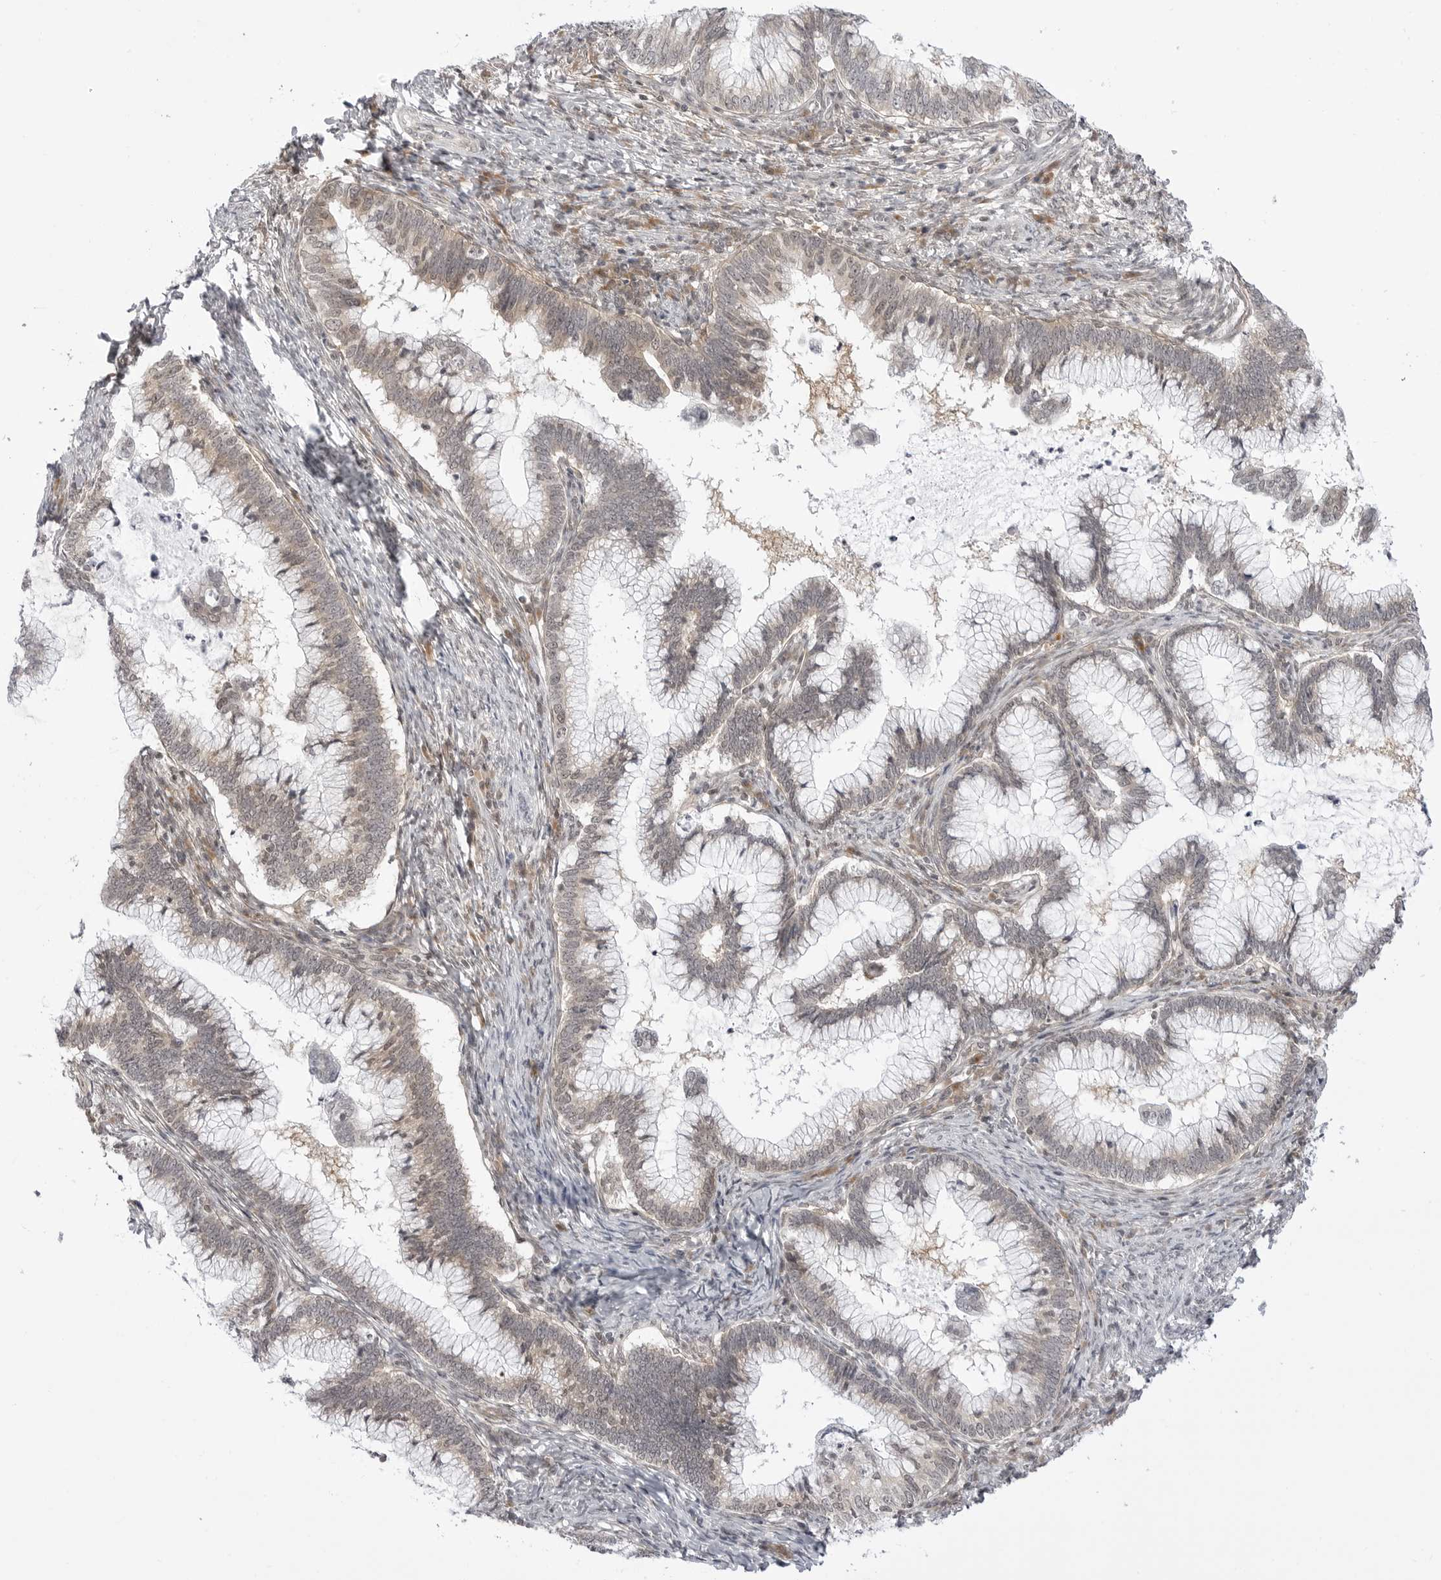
{"staining": {"intensity": "weak", "quantity": "25%-75%", "location": "cytoplasmic/membranous"}, "tissue": "cervical cancer", "cell_type": "Tumor cells", "image_type": "cancer", "snomed": [{"axis": "morphology", "description": "Adenocarcinoma, NOS"}, {"axis": "topography", "description": "Cervix"}], "caption": "Protein expression analysis of cervical cancer shows weak cytoplasmic/membranous staining in approximately 25%-75% of tumor cells.", "gene": "PPP2R5C", "patient": {"sex": "female", "age": 36}}